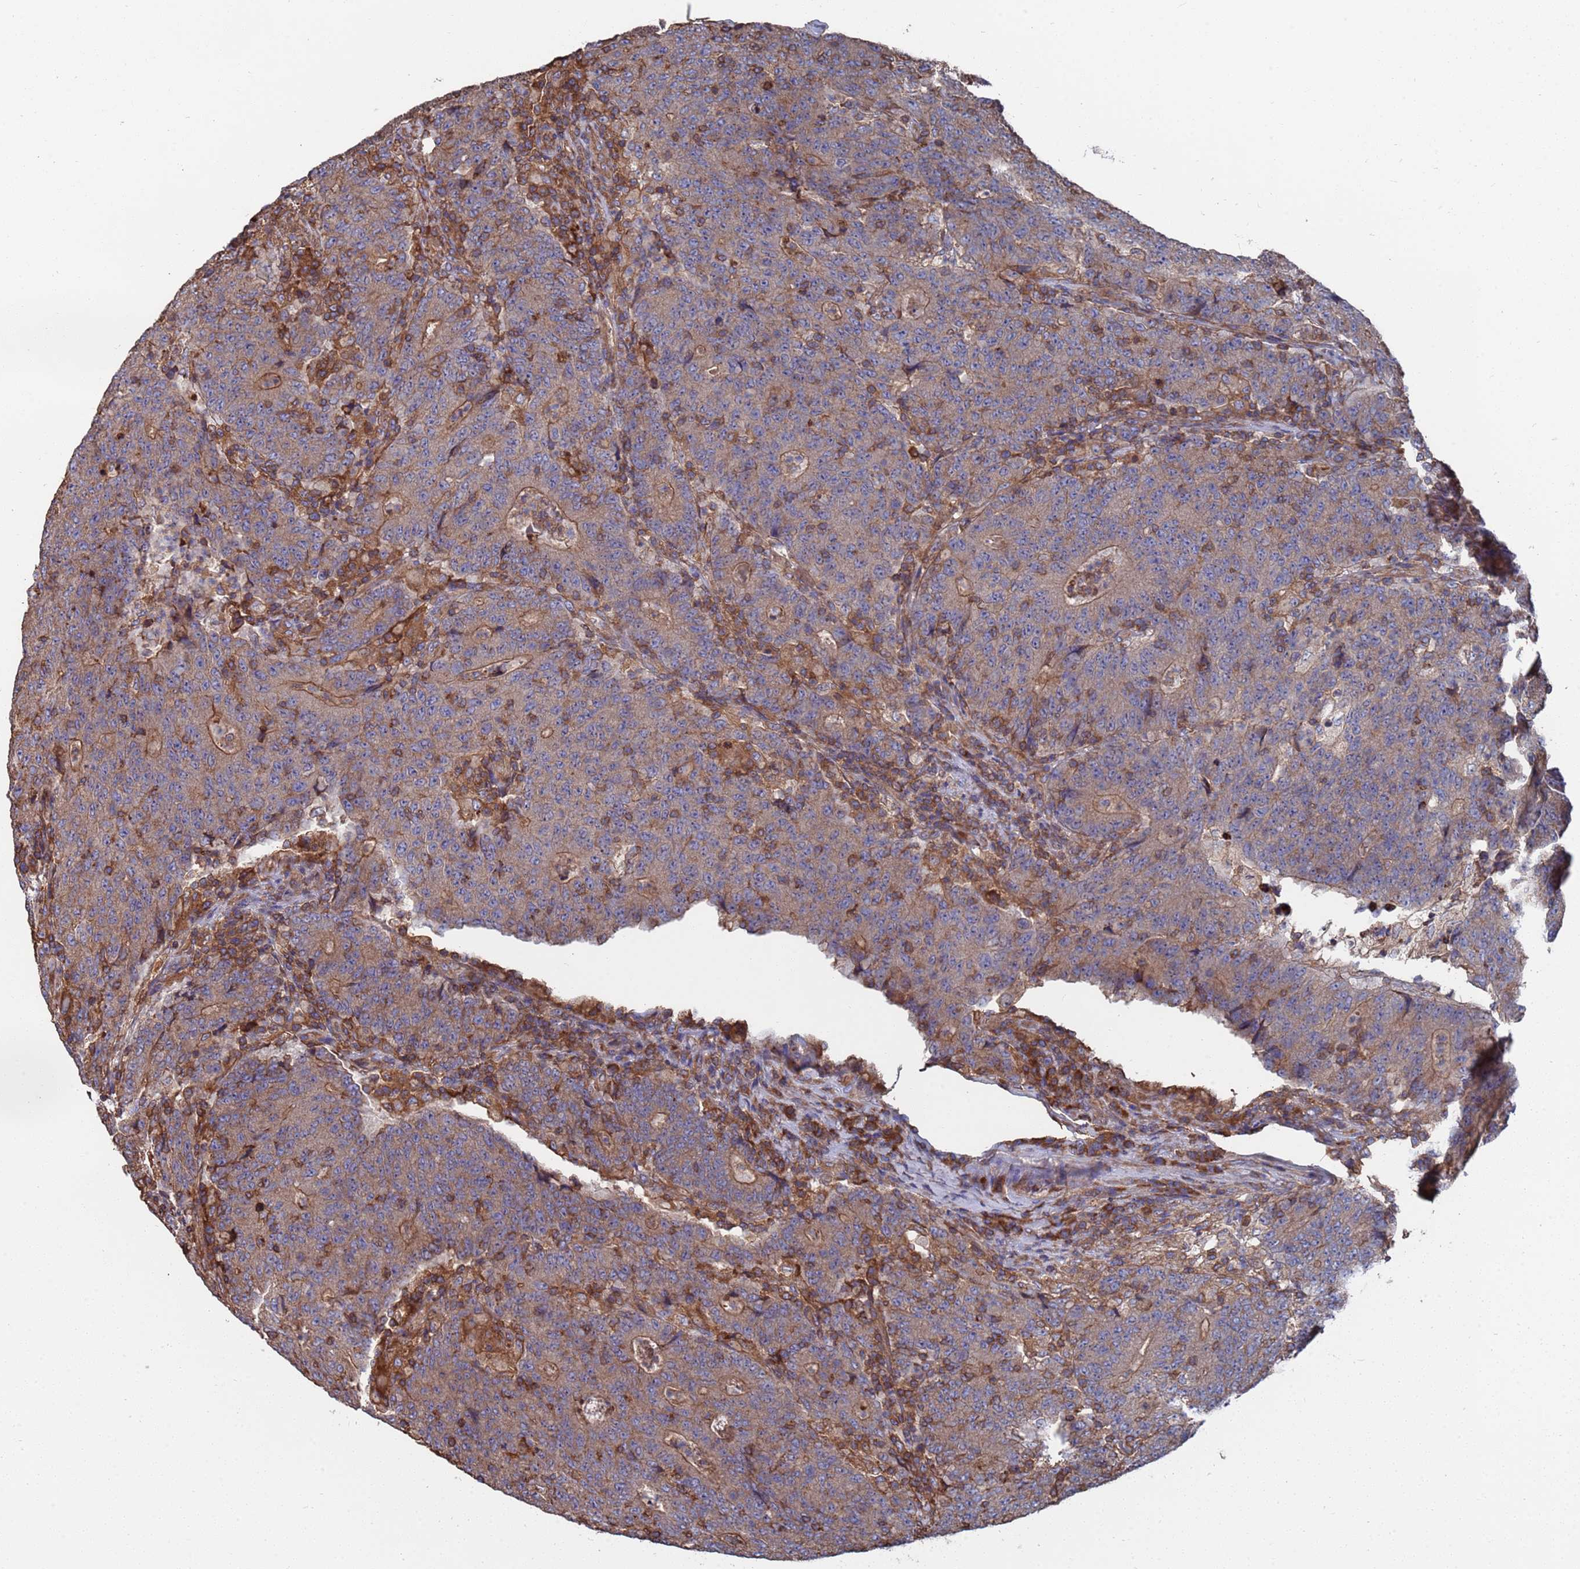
{"staining": {"intensity": "moderate", "quantity": "<25%", "location": "cytoplasmic/membranous"}, "tissue": "colorectal cancer", "cell_type": "Tumor cells", "image_type": "cancer", "snomed": [{"axis": "morphology", "description": "Adenocarcinoma, NOS"}, {"axis": "topography", "description": "Colon"}], "caption": "Protein analysis of adenocarcinoma (colorectal) tissue shows moderate cytoplasmic/membranous expression in about <25% of tumor cells.", "gene": "PYCR1", "patient": {"sex": "female", "age": 75}}